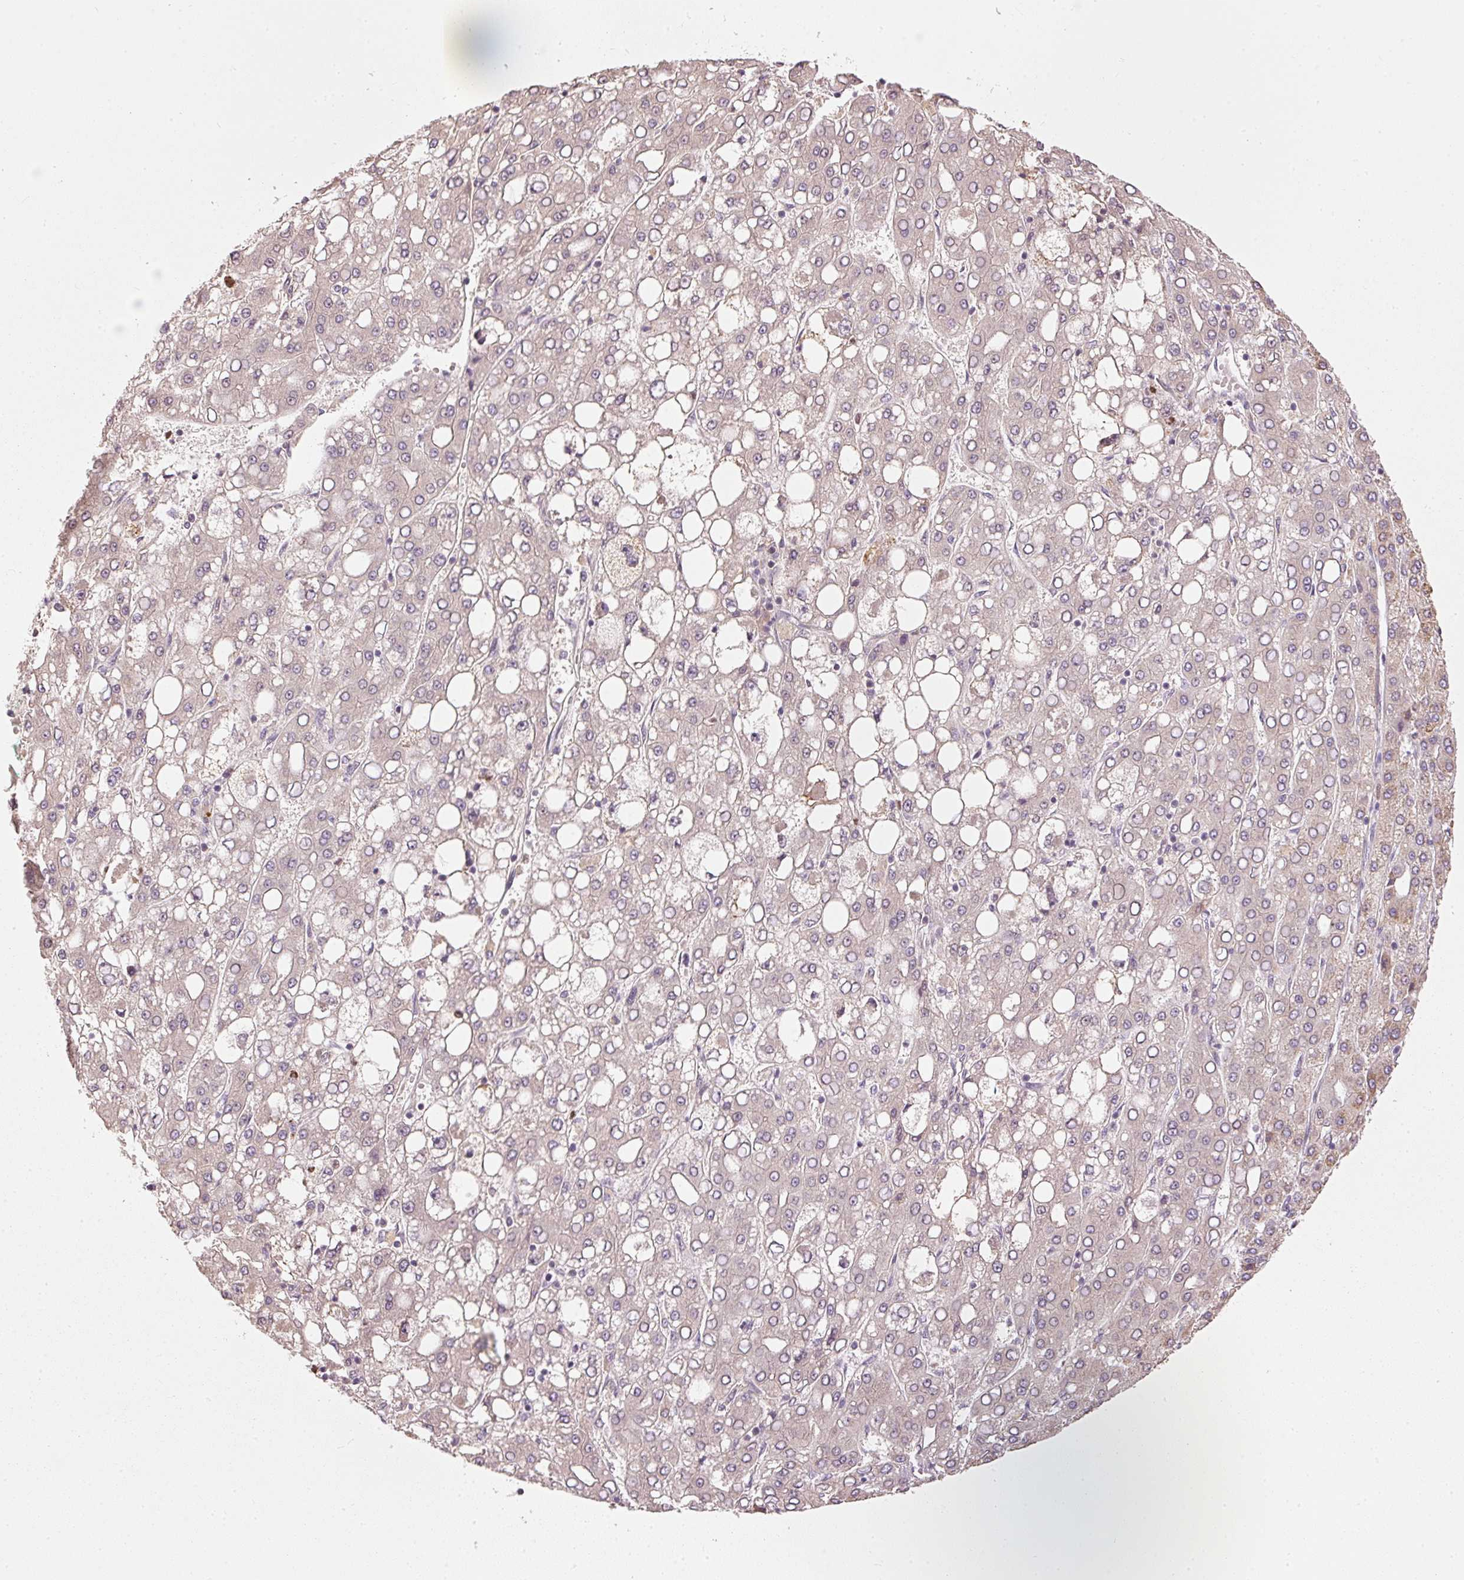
{"staining": {"intensity": "moderate", "quantity": ">75%", "location": "cytoplasmic/membranous"}, "tissue": "liver cancer", "cell_type": "Tumor cells", "image_type": "cancer", "snomed": [{"axis": "morphology", "description": "Carcinoma, Hepatocellular, NOS"}, {"axis": "topography", "description": "Liver"}], "caption": "A photomicrograph of human hepatocellular carcinoma (liver) stained for a protein reveals moderate cytoplasmic/membranous brown staining in tumor cells. (DAB = brown stain, brightfield microscopy at high magnification).", "gene": "MTHFD1L", "patient": {"sex": "male", "age": 65}}